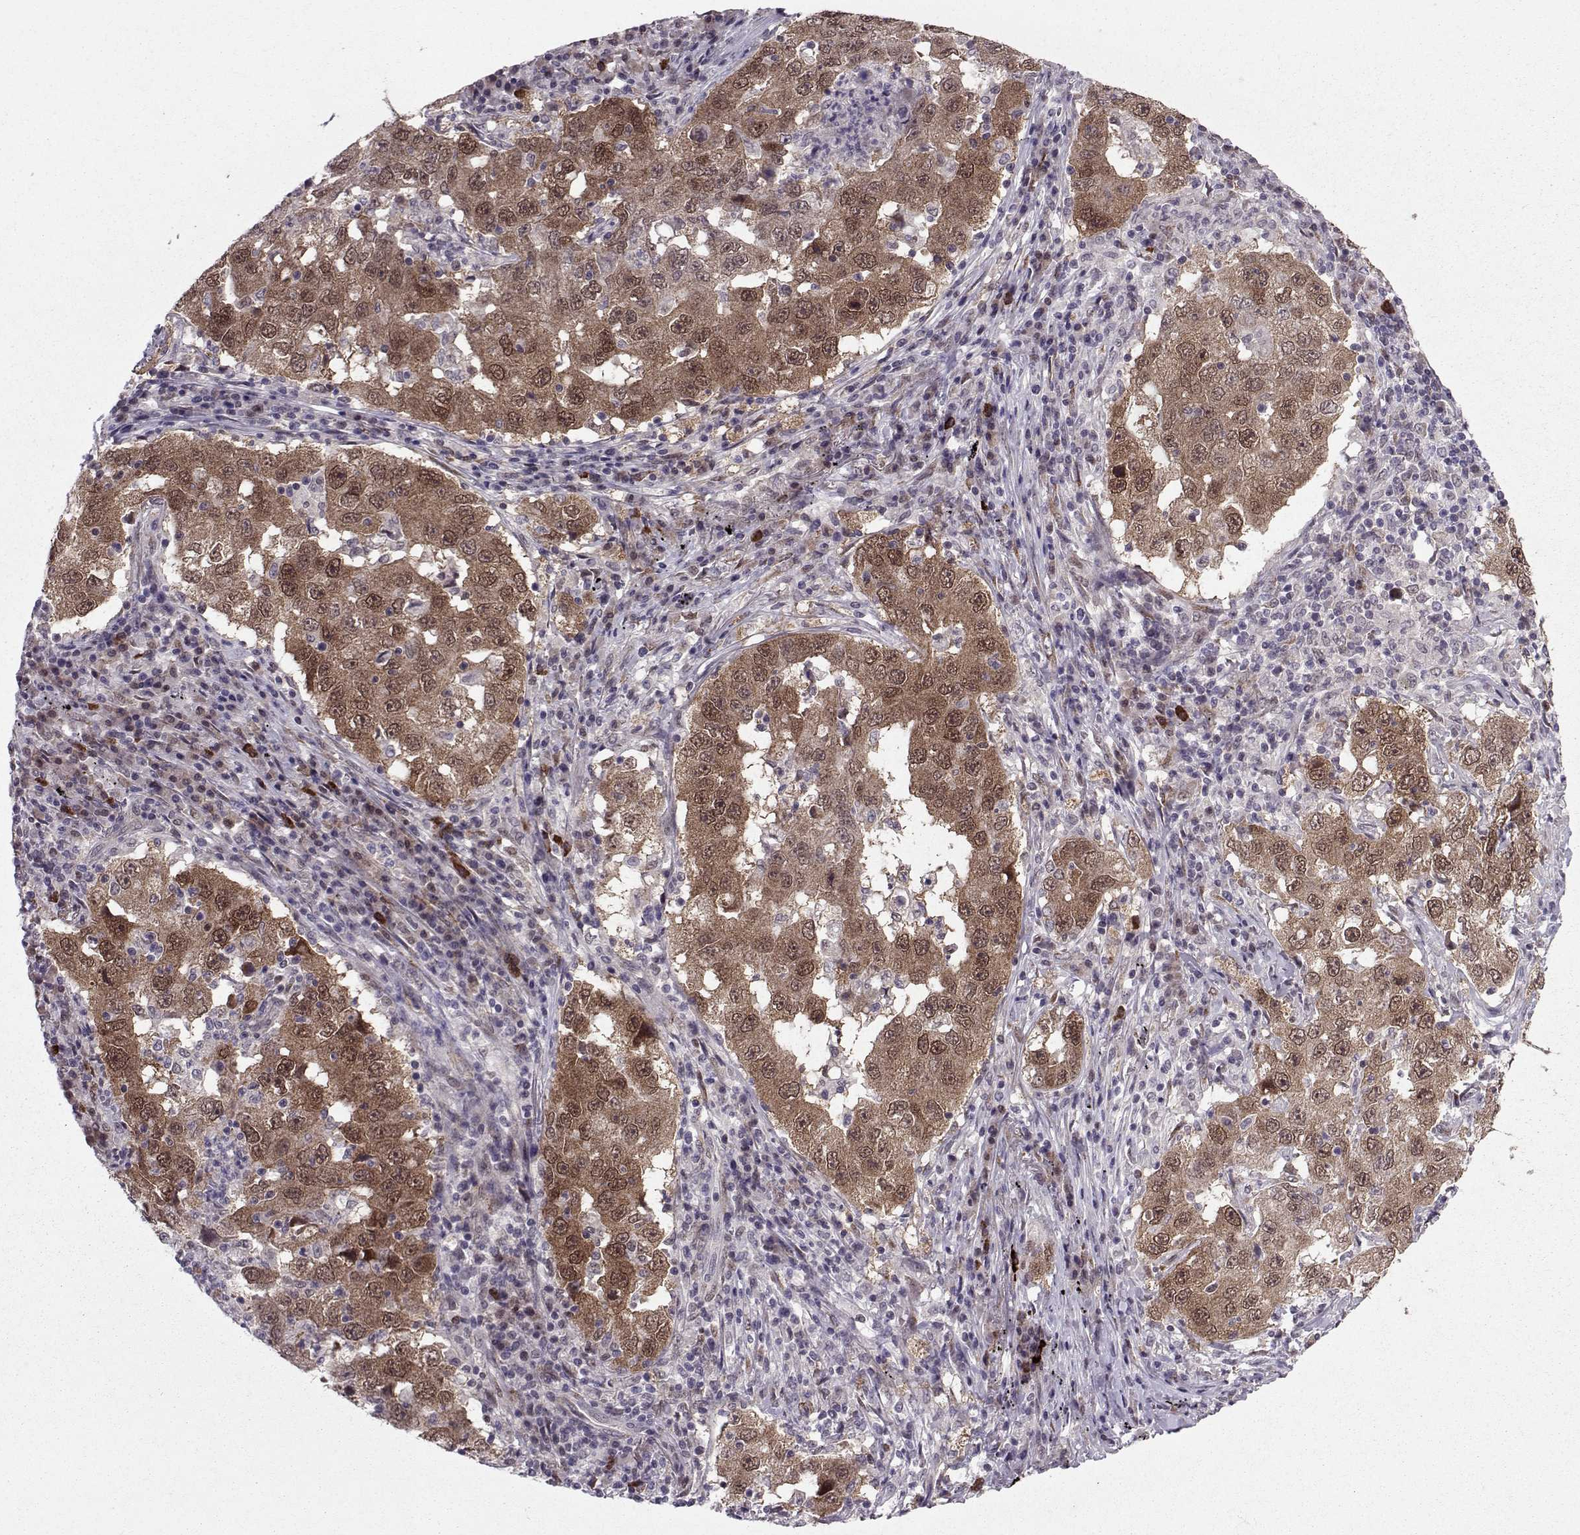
{"staining": {"intensity": "moderate", "quantity": ">75%", "location": "cytoplasmic/membranous,nuclear"}, "tissue": "lung cancer", "cell_type": "Tumor cells", "image_type": "cancer", "snomed": [{"axis": "morphology", "description": "Adenocarcinoma, NOS"}, {"axis": "topography", "description": "Lung"}], "caption": "Immunohistochemistry (IHC) of human lung cancer reveals medium levels of moderate cytoplasmic/membranous and nuclear expression in approximately >75% of tumor cells.", "gene": "CDK4", "patient": {"sex": "male", "age": 73}}